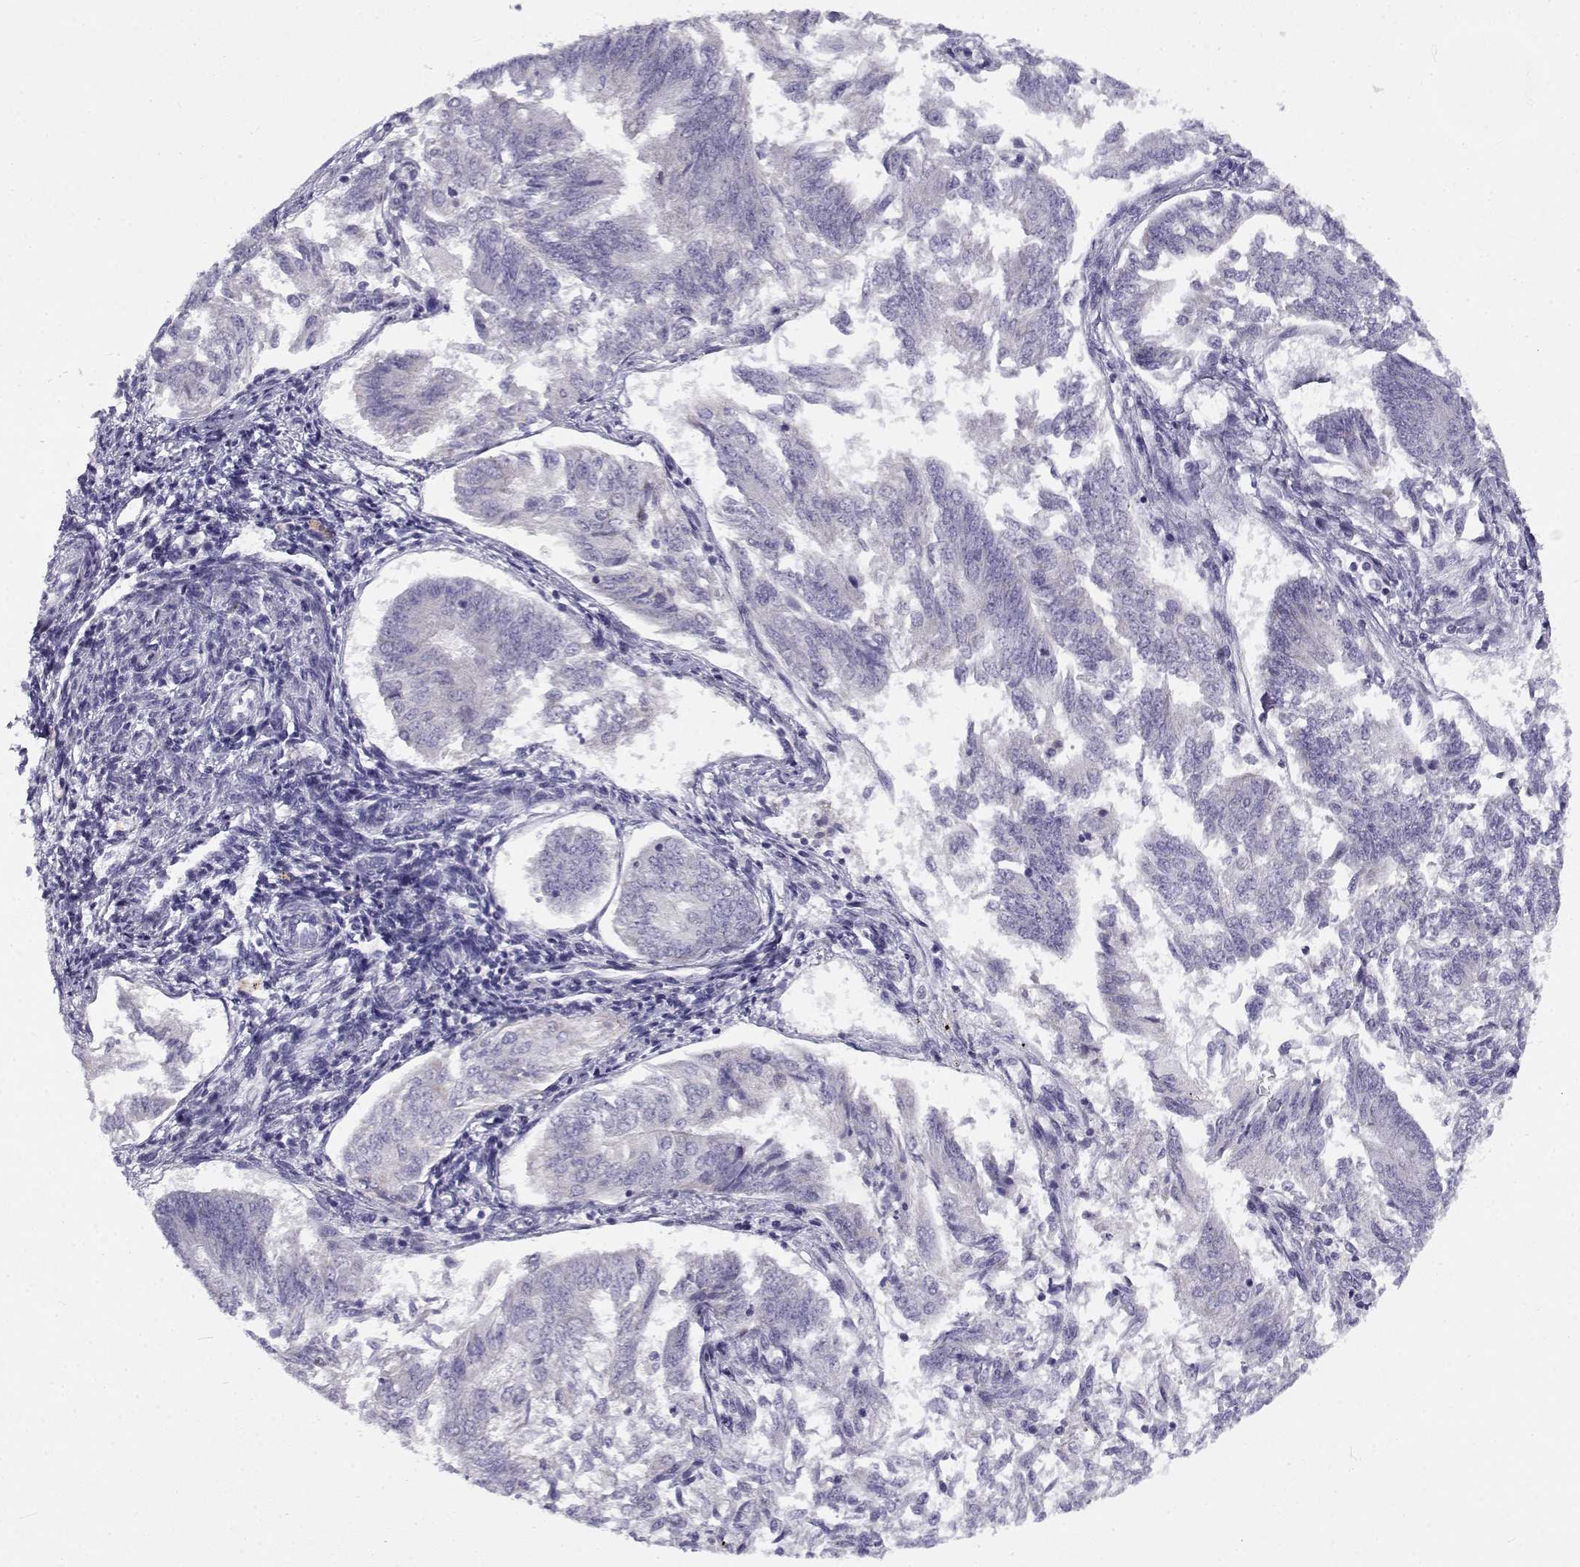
{"staining": {"intensity": "negative", "quantity": "none", "location": "none"}, "tissue": "endometrial cancer", "cell_type": "Tumor cells", "image_type": "cancer", "snomed": [{"axis": "morphology", "description": "Adenocarcinoma, NOS"}, {"axis": "topography", "description": "Endometrium"}], "caption": "This is an IHC micrograph of adenocarcinoma (endometrial). There is no expression in tumor cells.", "gene": "FAM166A", "patient": {"sex": "female", "age": 58}}